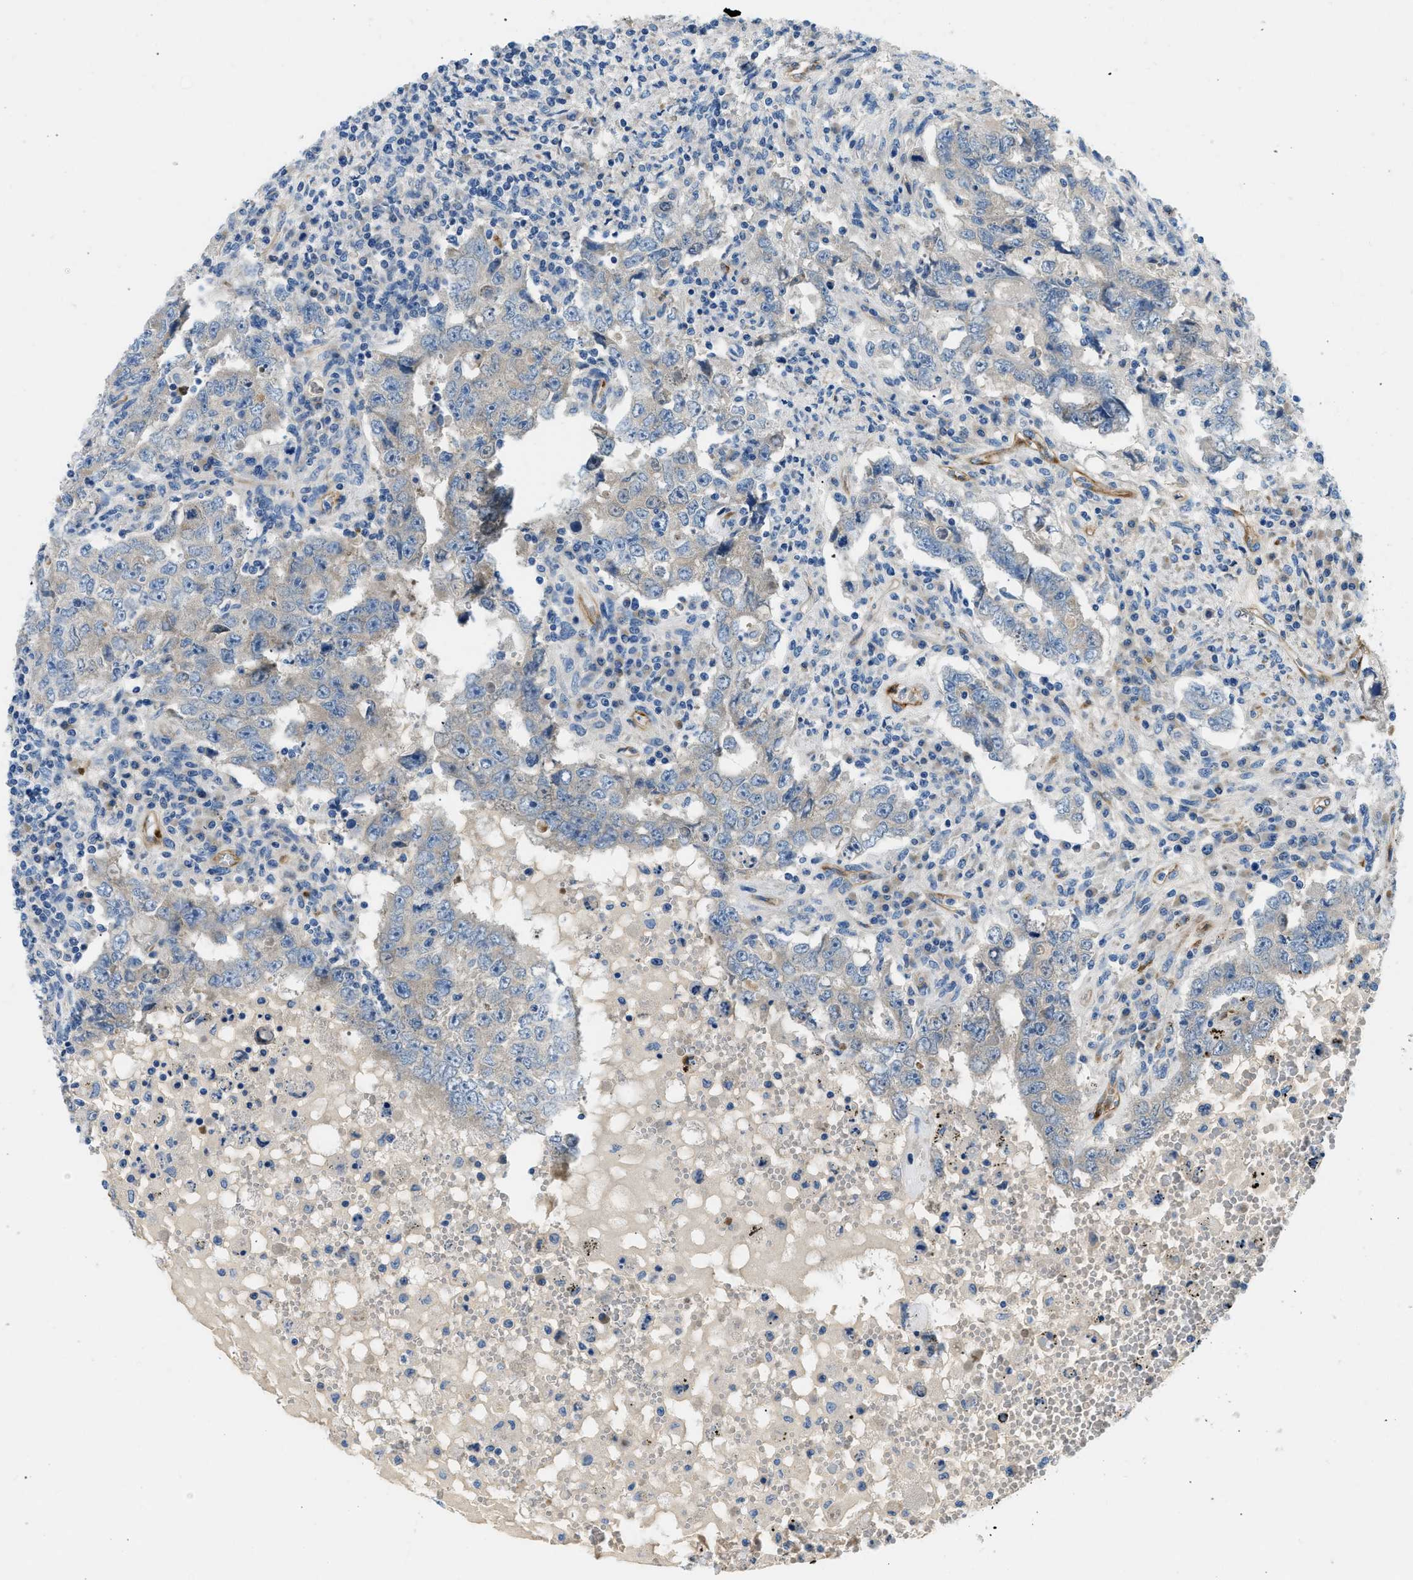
{"staining": {"intensity": "negative", "quantity": "none", "location": "none"}, "tissue": "testis cancer", "cell_type": "Tumor cells", "image_type": "cancer", "snomed": [{"axis": "morphology", "description": "Carcinoma, Embryonal, NOS"}, {"axis": "topography", "description": "Testis"}], "caption": "This is a histopathology image of IHC staining of embryonal carcinoma (testis), which shows no expression in tumor cells.", "gene": "COL15A1", "patient": {"sex": "male", "age": 26}}